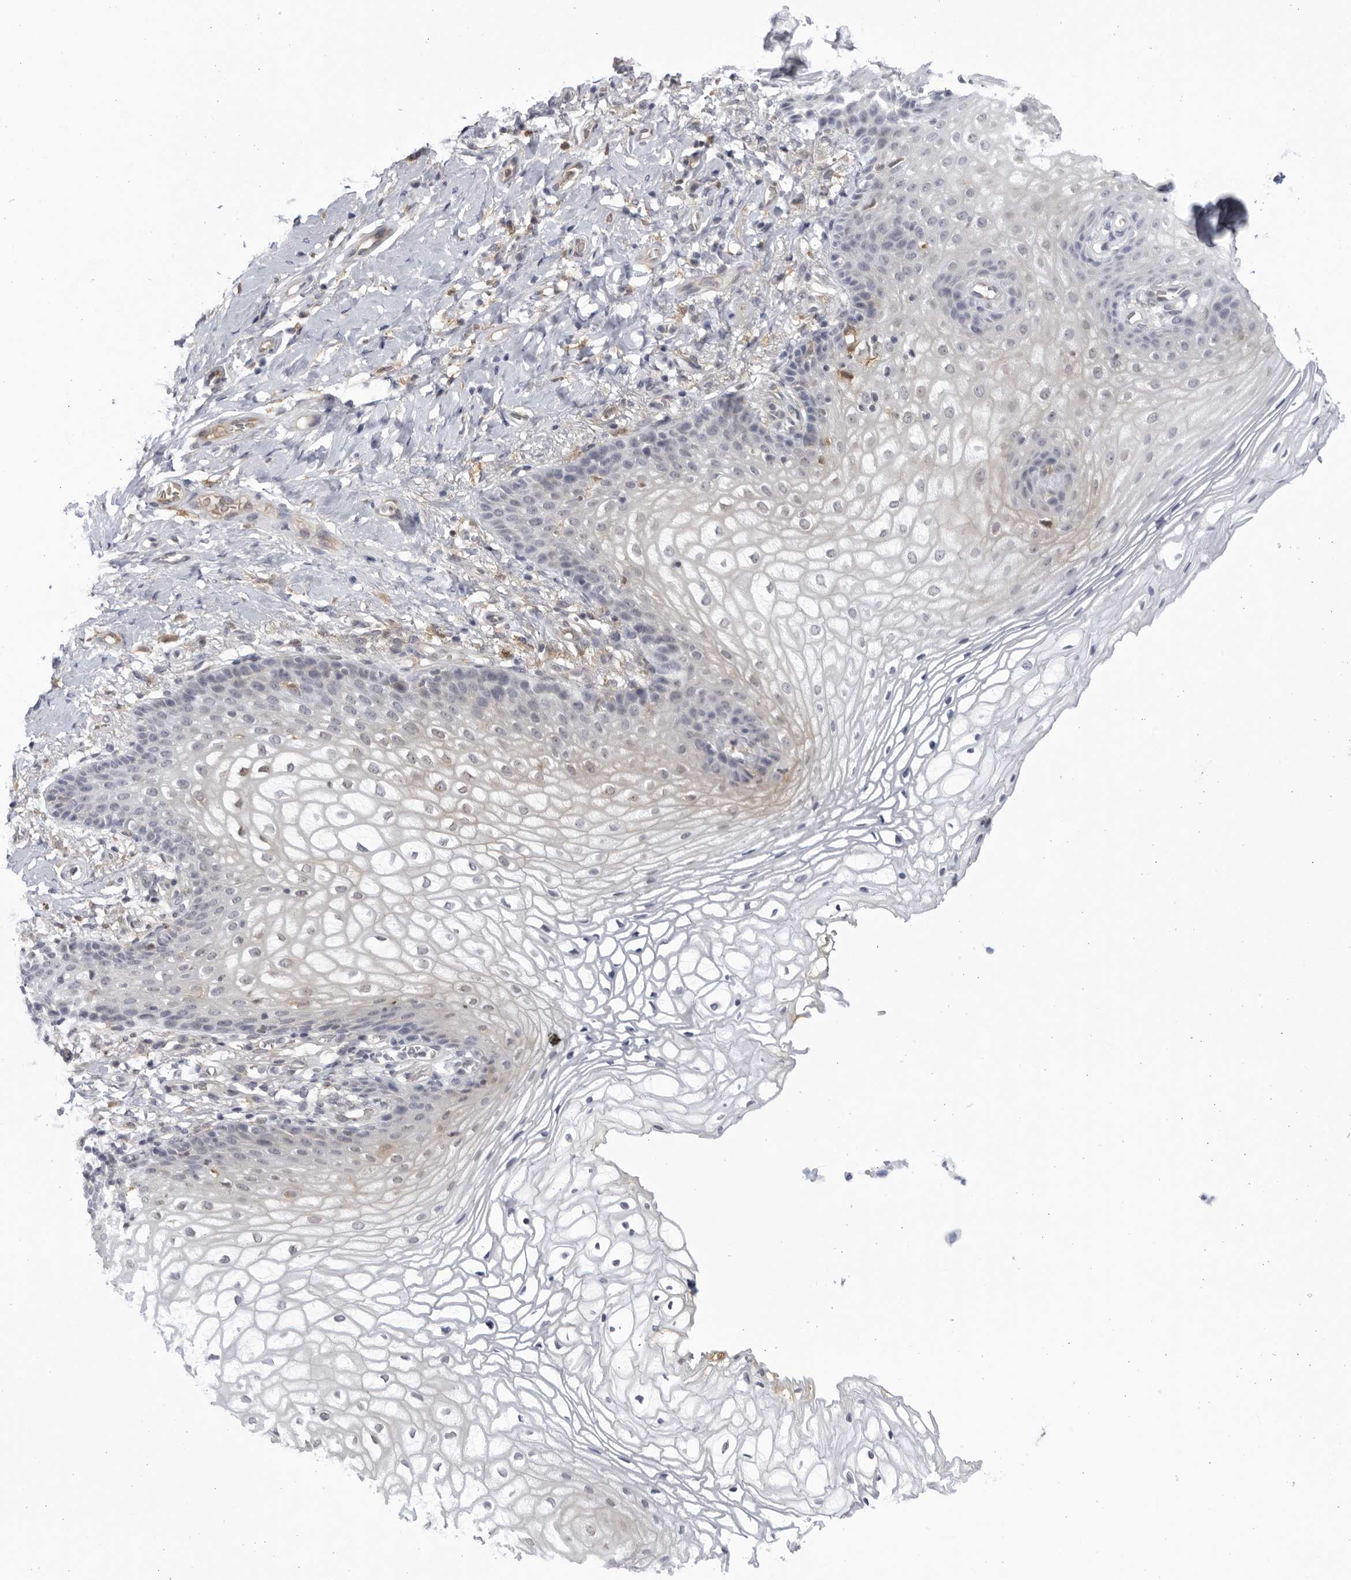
{"staining": {"intensity": "negative", "quantity": "none", "location": "none"}, "tissue": "vagina", "cell_type": "Squamous epithelial cells", "image_type": "normal", "snomed": [{"axis": "morphology", "description": "Normal tissue, NOS"}, {"axis": "topography", "description": "Vagina"}], "caption": "Immunohistochemical staining of unremarkable vagina demonstrates no significant positivity in squamous epithelial cells. (Stains: DAB (3,3'-diaminobenzidine) IHC with hematoxylin counter stain, Microscopy: brightfield microscopy at high magnification).", "gene": "BMP2K", "patient": {"sex": "female", "age": 60}}